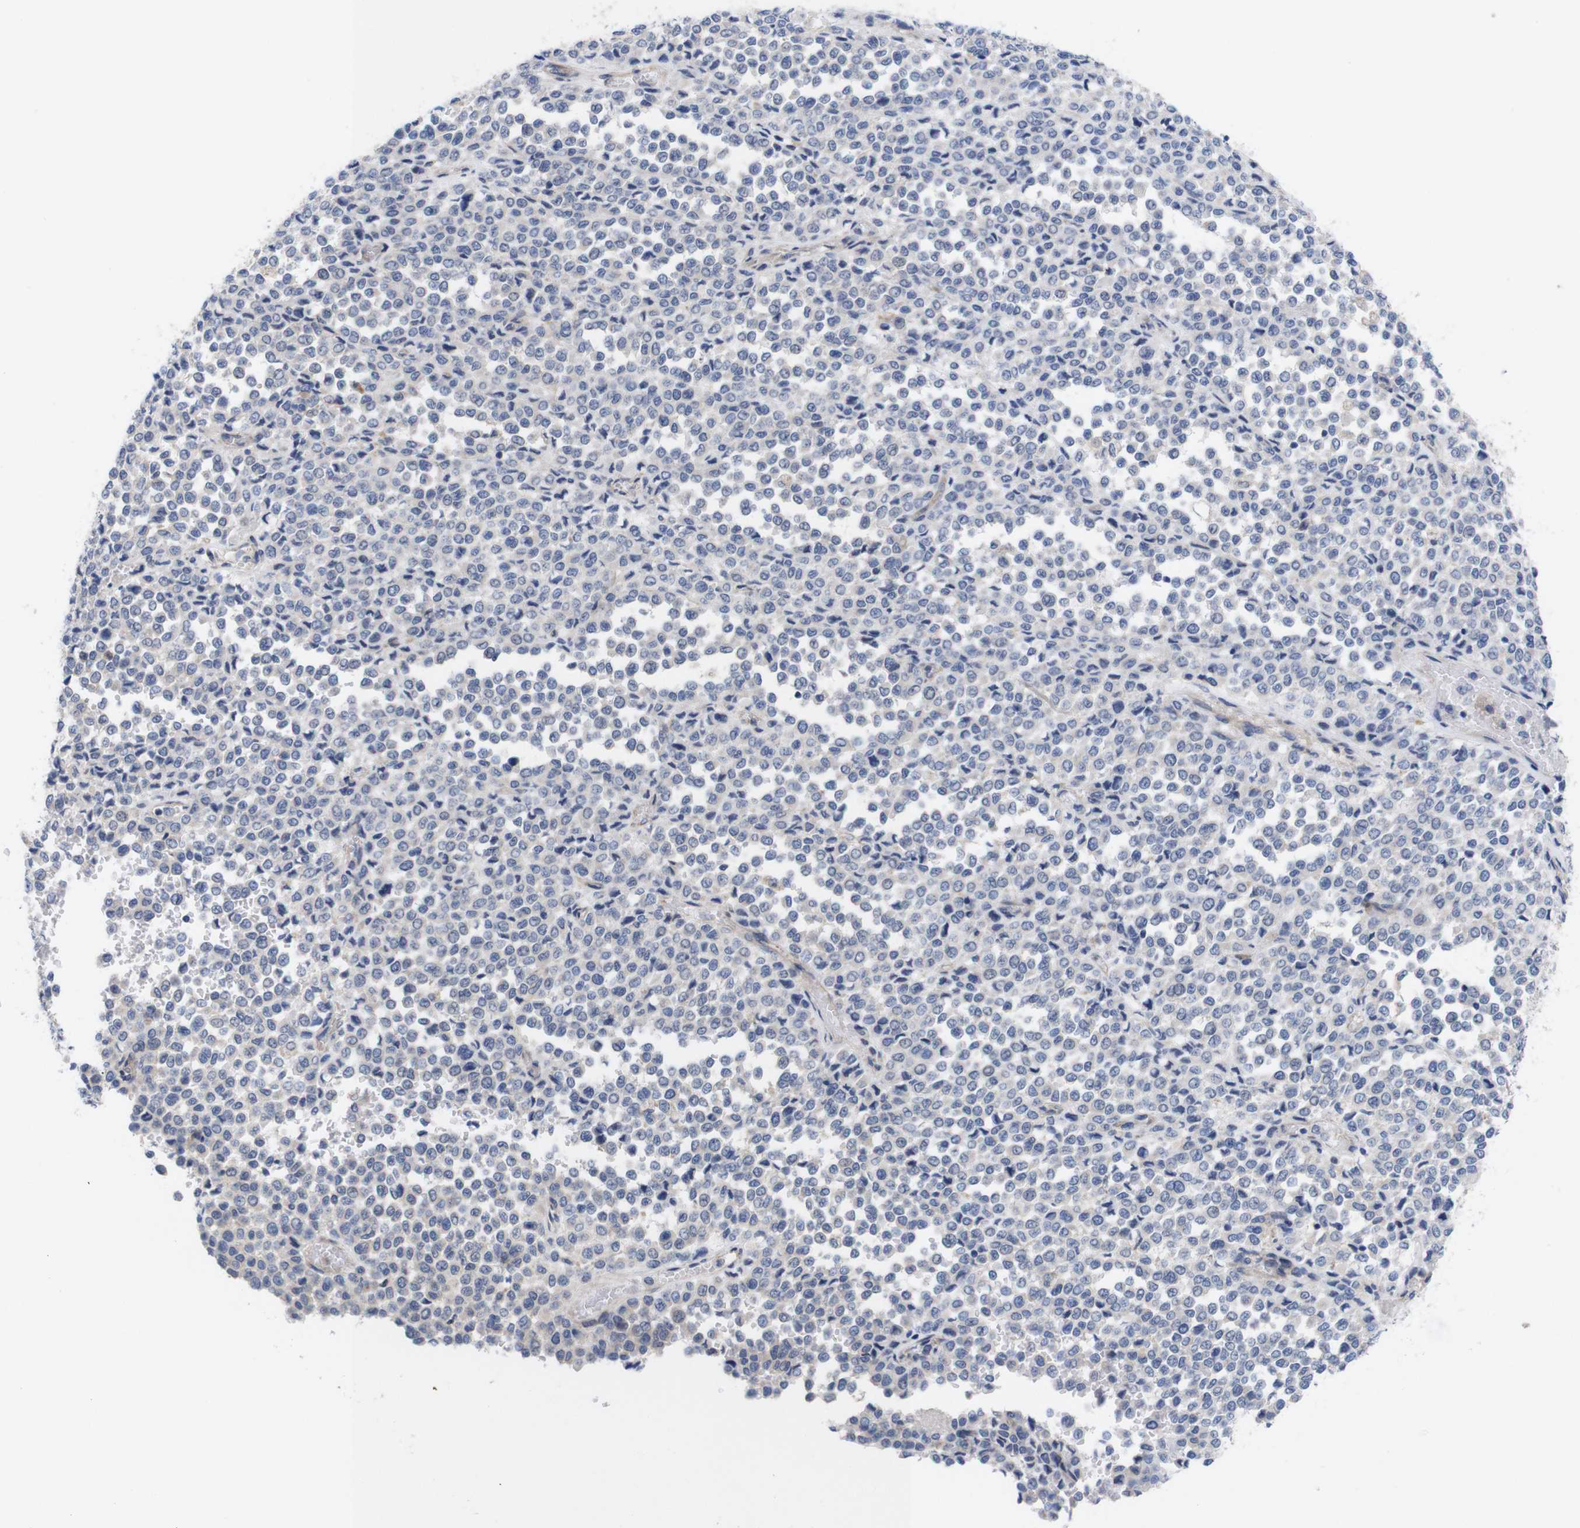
{"staining": {"intensity": "negative", "quantity": "none", "location": "none"}, "tissue": "melanoma", "cell_type": "Tumor cells", "image_type": "cancer", "snomed": [{"axis": "morphology", "description": "Malignant melanoma, Metastatic site"}, {"axis": "topography", "description": "Pancreas"}], "caption": "The histopathology image shows no significant expression in tumor cells of malignant melanoma (metastatic site).", "gene": "USH1C", "patient": {"sex": "female", "age": 30}}